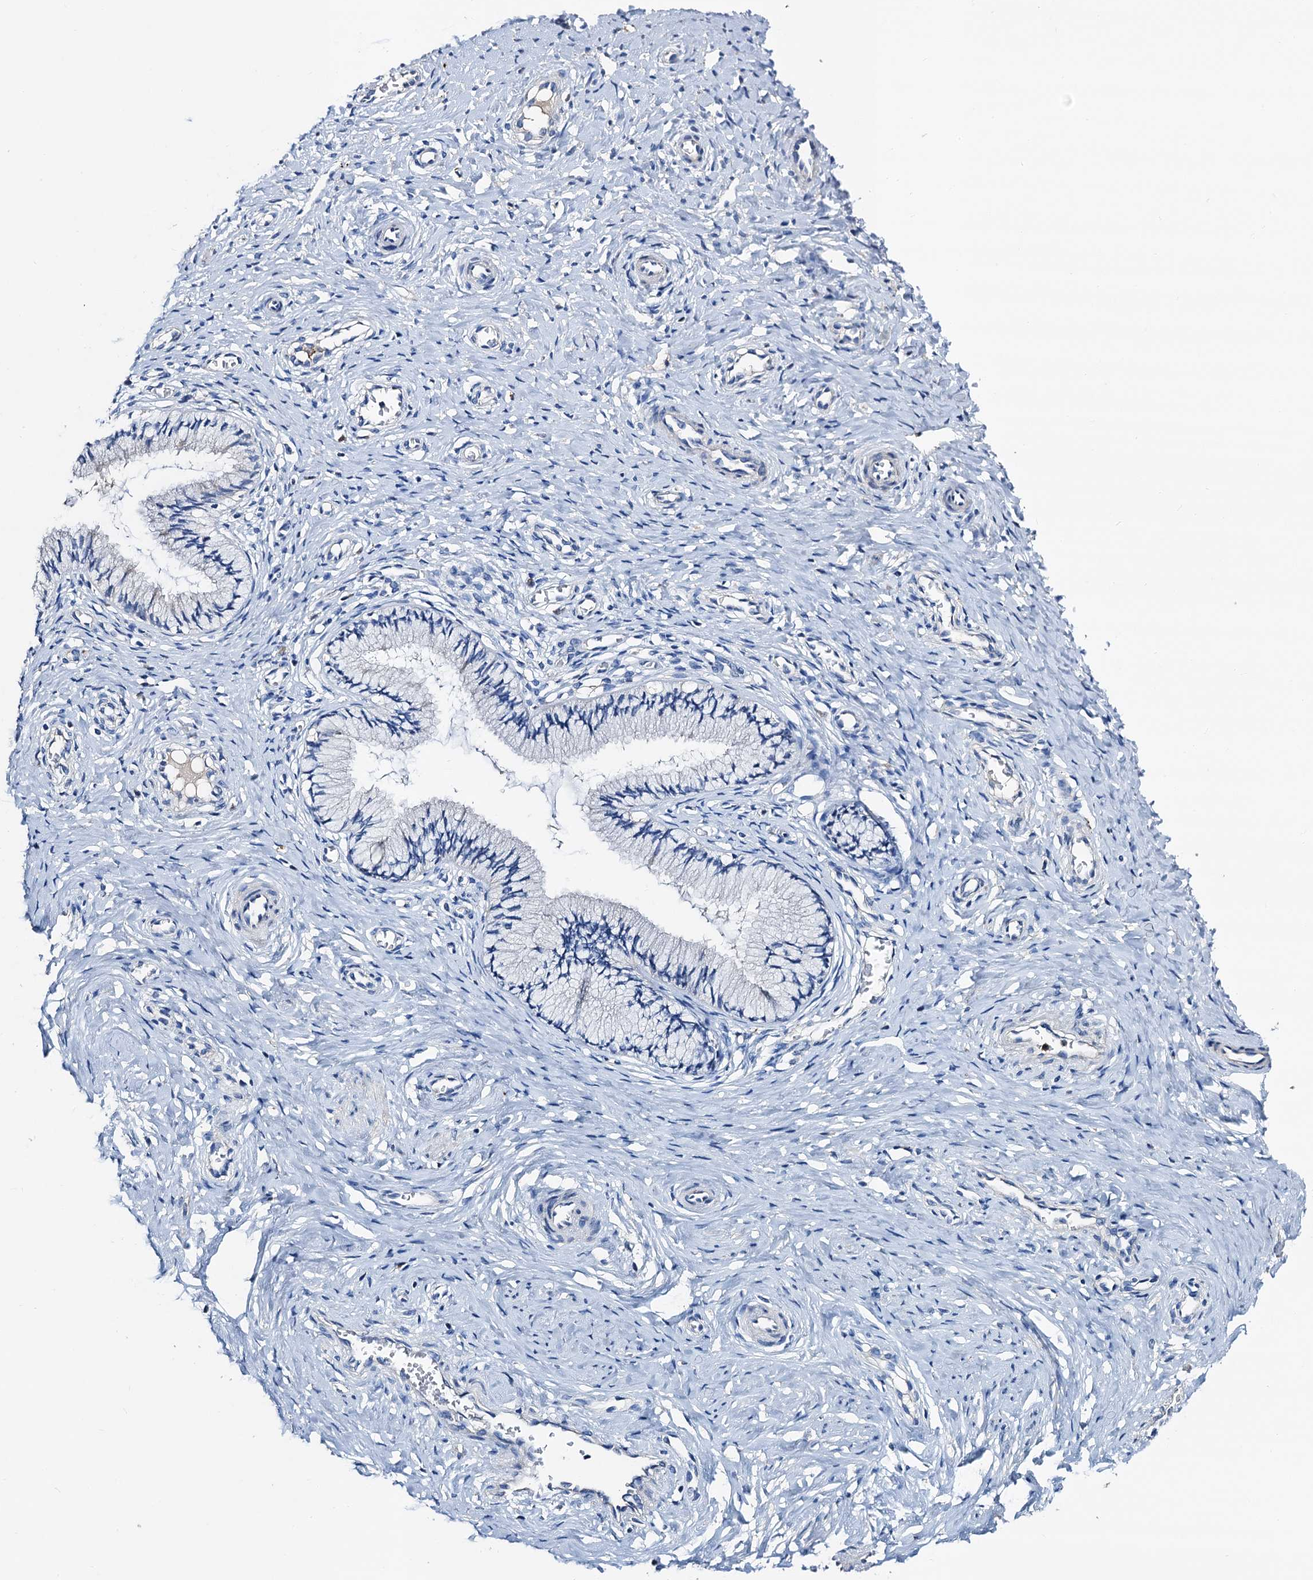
{"staining": {"intensity": "negative", "quantity": "none", "location": "none"}, "tissue": "cervix", "cell_type": "Glandular cells", "image_type": "normal", "snomed": [{"axis": "morphology", "description": "Normal tissue, NOS"}, {"axis": "topography", "description": "Cervix"}], "caption": "The micrograph demonstrates no staining of glandular cells in benign cervix. The staining is performed using DAB (3,3'-diaminobenzidine) brown chromogen with nuclei counter-stained in using hematoxylin.", "gene": "FREM3", "patient": {"sex": "female", "age": 27}}